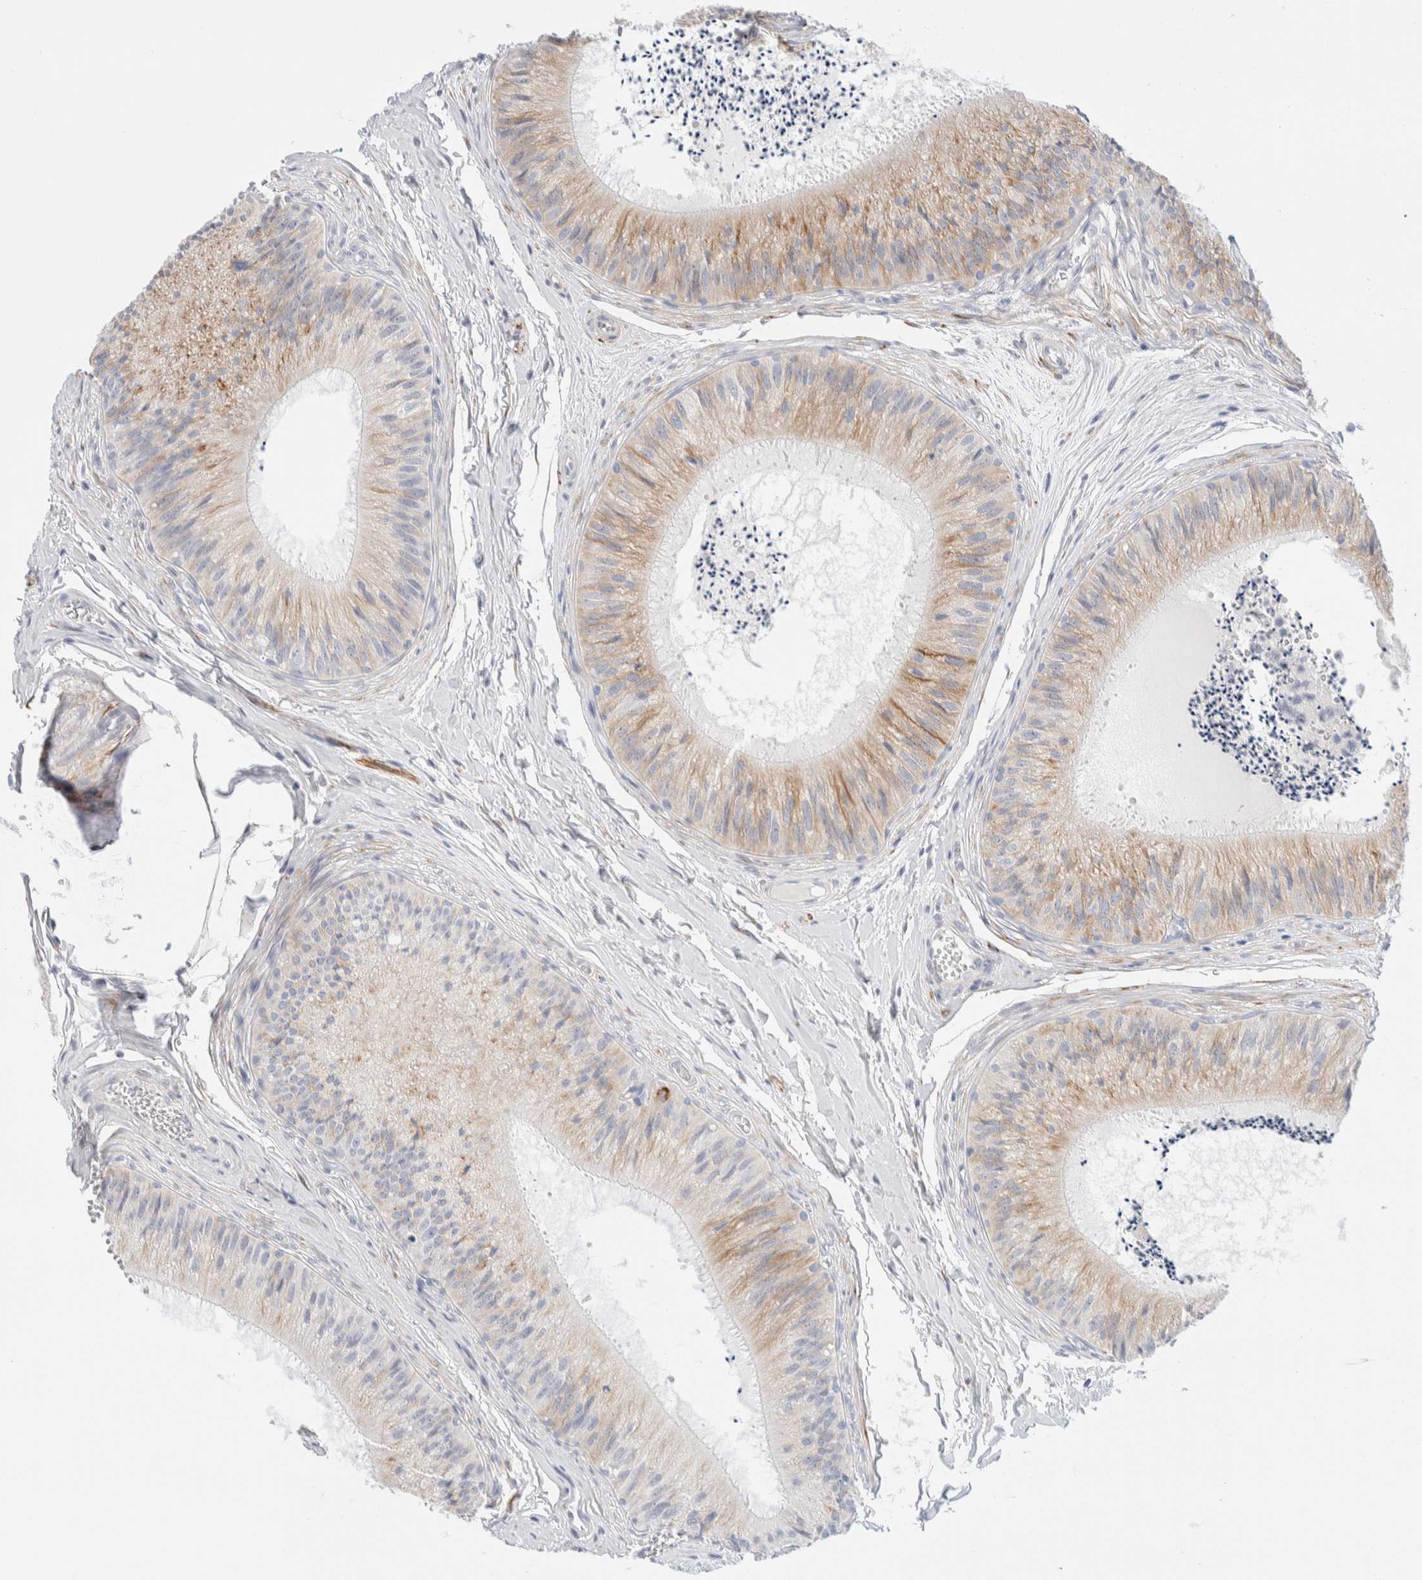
{"staining": {"intensity": "moderate", "quantity": "25%-75%", "location": "cytoplasmic/membranous"}, "tissue": "epididymis", "cell_type": "Glandular cells", "image_type": "normal", "snomed": [{"axis": "morphology", "description": "Normal tissue, NOS"}, {"axis": "topography", "description": "Epididymis"}], "caption": "Immunohistochemical staining of unremarkable human epididymis reveals medium levels of moderate cytoplasmic/membranous staining in about 25%-75% of glandular cells.", "gene": "ATCAY", "patient": {"sex": "male", "age": 31}}